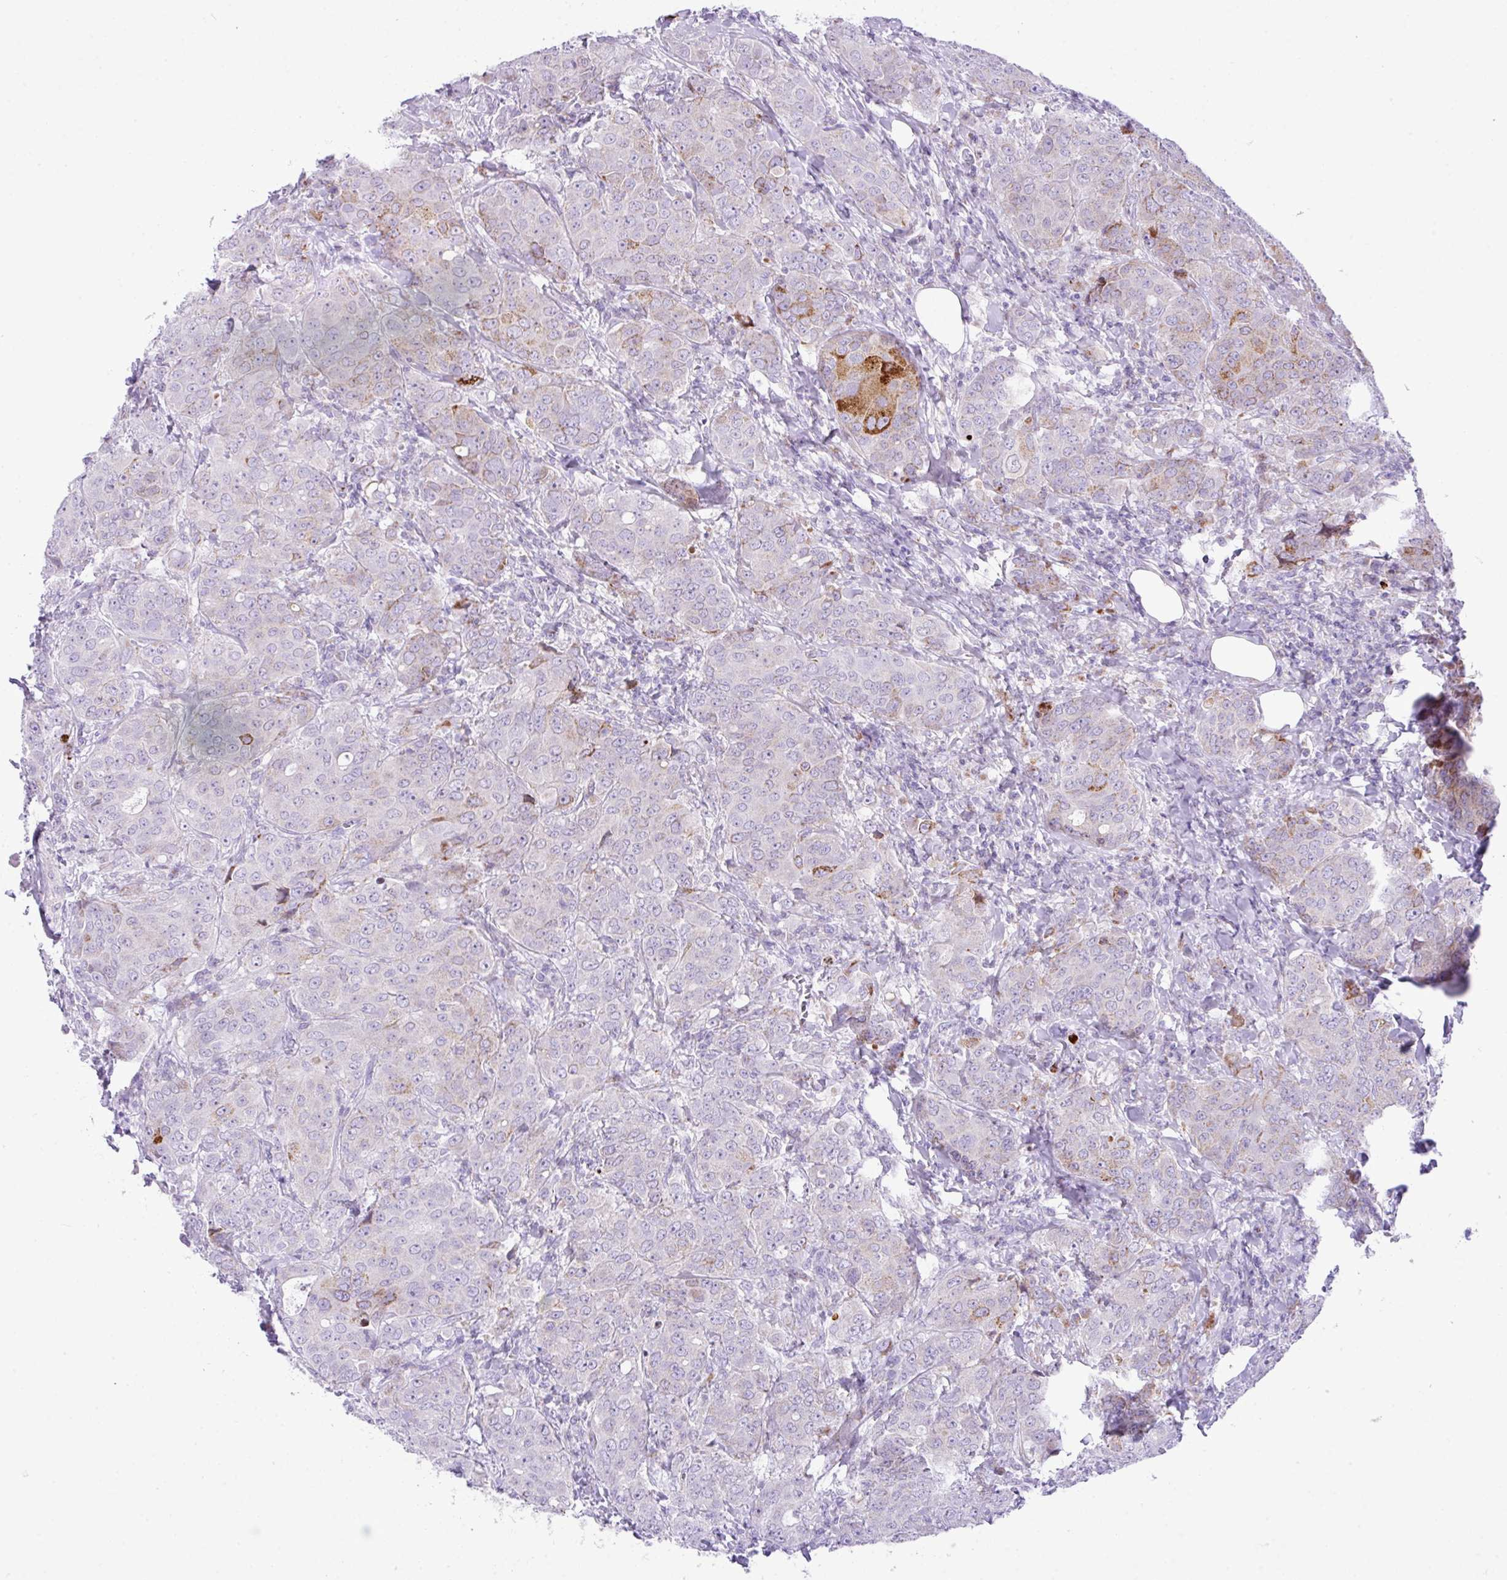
{"staining": {"intensity": "moderate", "quantity": "<25%", "location": "cytoplasmic/membranous"}, "tissue": "breast cancer", "cell_type": "Tumor cells", "image_type": "cancer", "snomed": [{"axis": "morphology", "description": "Duct carcinoma"}, {"axis": "topography", "description": "Breast"}], "caption": "Human breast intraductal carcinoma stained for a protein (brown) reveals moderate cytoplasmic/membranous positive expression in approximately <25% of tumor cells.", "gene": "RCAN2", "patient": {"sex": "female", "age": 43}}